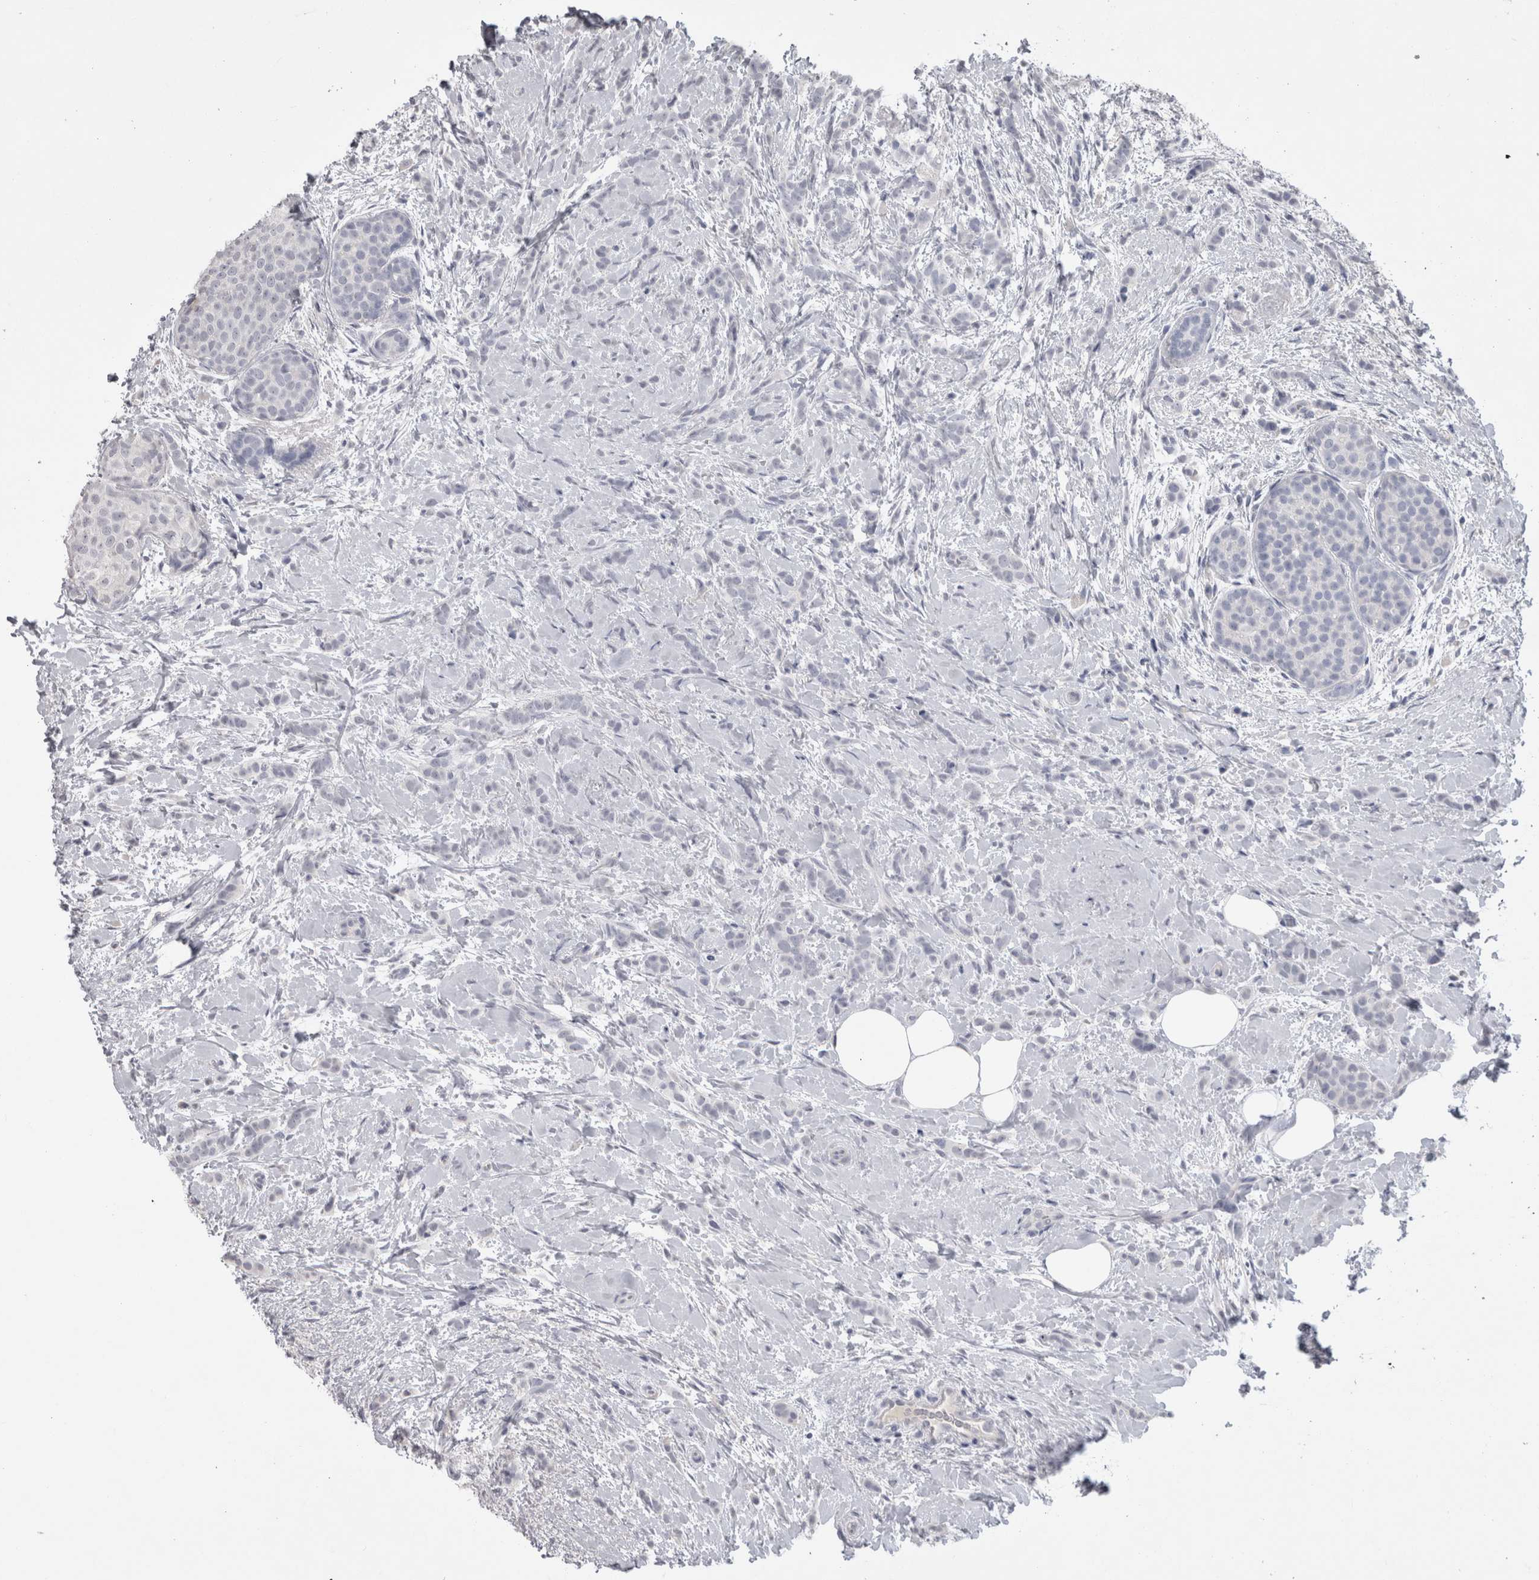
{"staining": {"intensity": "negative", "quantity": "none", "location": "none"}, "tissue": "breast cancer", "cell_type": "Tumor cells", "image_type": "cancer", "snomed": [{"axis": "morphology", "description": "Lobular carcinoma, in situ"}, {"axis": "morphology", "description": "Lobular carcinoma"}, {"axis": "topography", "description": "Breast"}], "caption": "Immunohistochemistry of human breast cancer demonstrates no positivity in tumor cells. (Immunohistochemistry, brightfield microscopy, high magnification).", "gene": "ADAM2", "patient": {"sex": "female", "age": 41}}